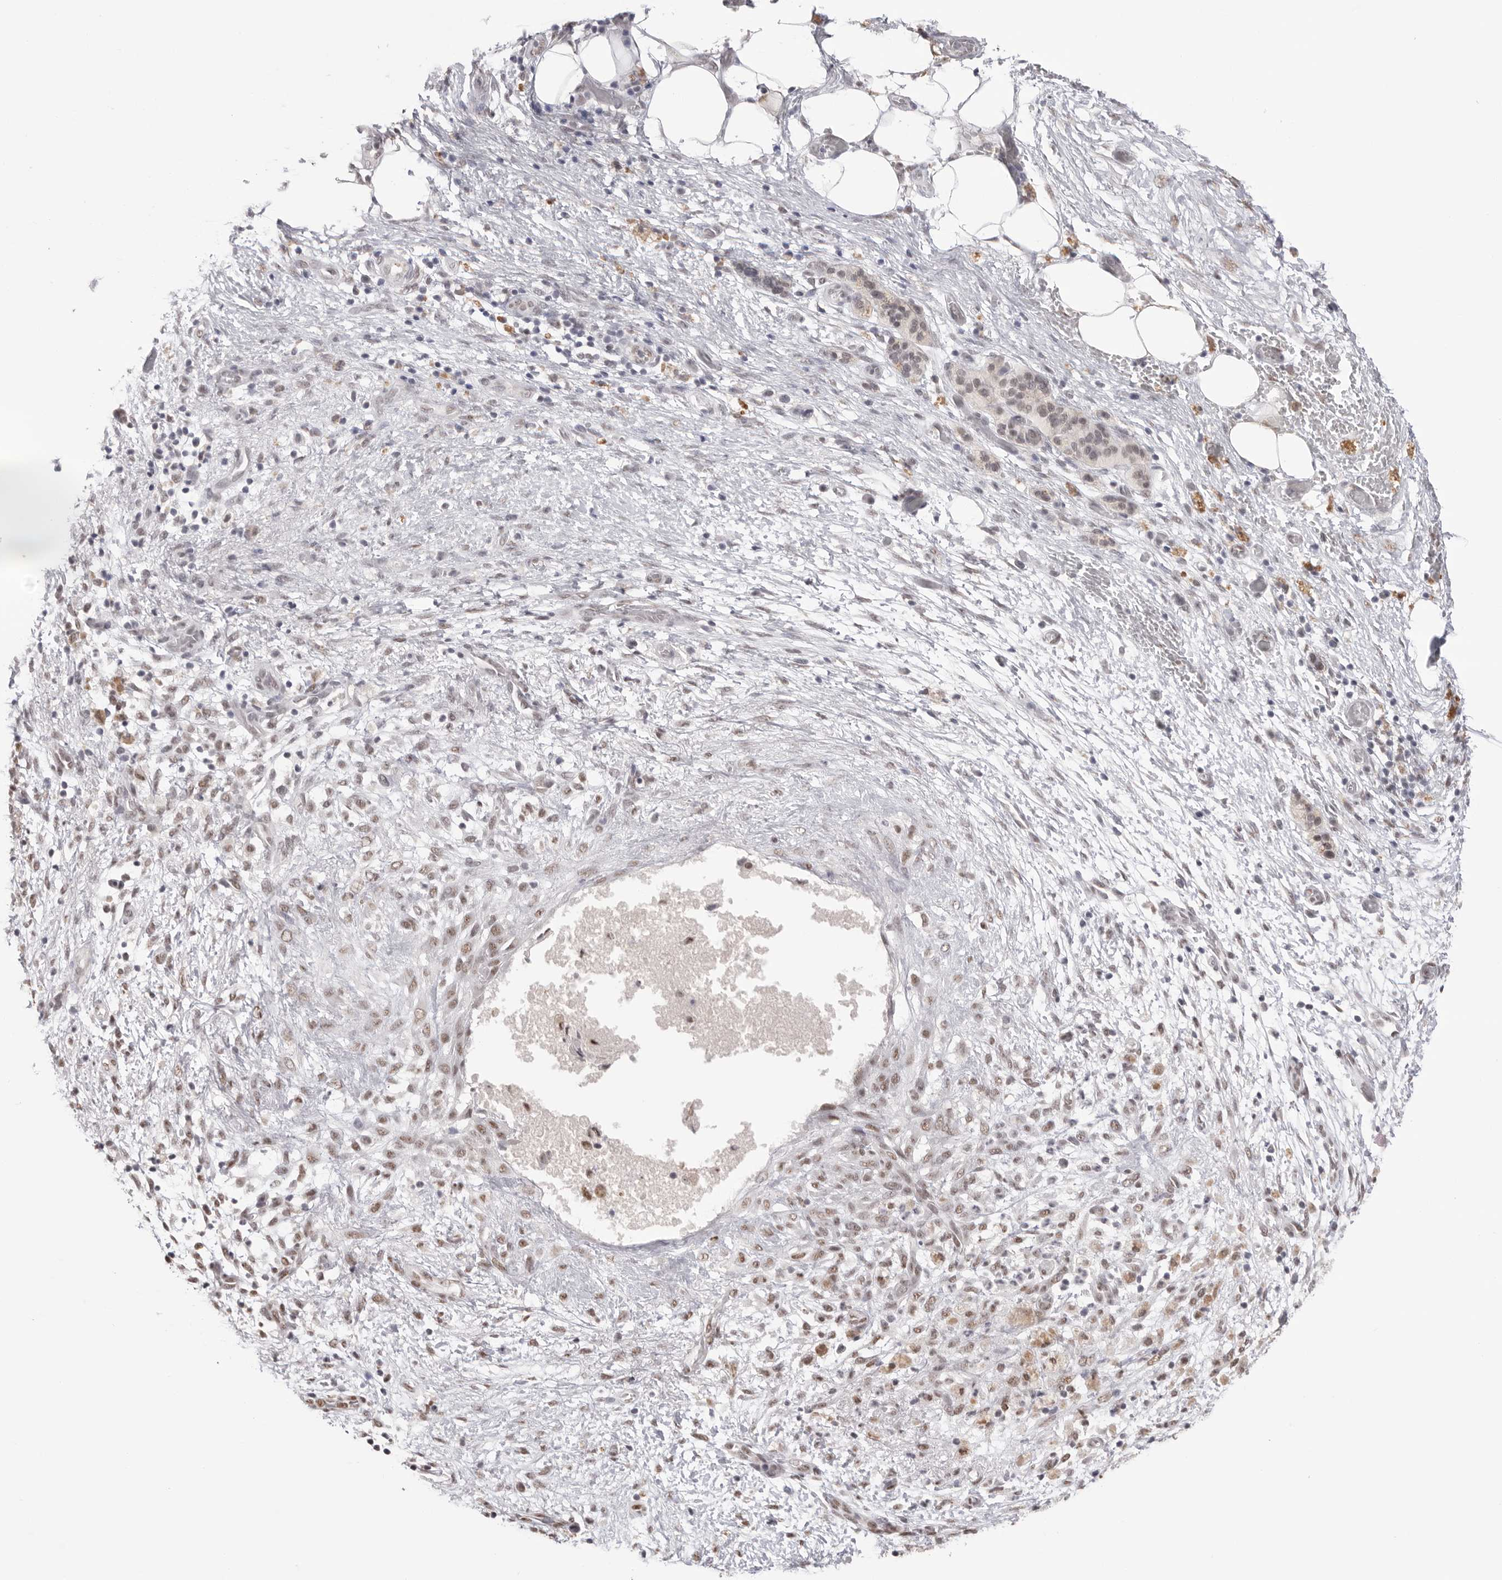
{"staining": {"intensity": "moderate", "quantity": "<25%", "location": "nuclear"}, "tissue": "pancreatic cancer", "cell_type": "Tumor cells", "image_type": "cancer", "snomed": [{"axis": "morphology", "description": "Adenocarcinoma, NOS"}, {"axis": "topography", "description": "Pancreas"}], "caption": "Pancreatic adenocarcinoma stained with a brown dye reveals moderate nuclear positive expression in approximately <25% of tumor cells.", "gene": "BCLAF3", "patient": {"sex": "female", "age": 78}}